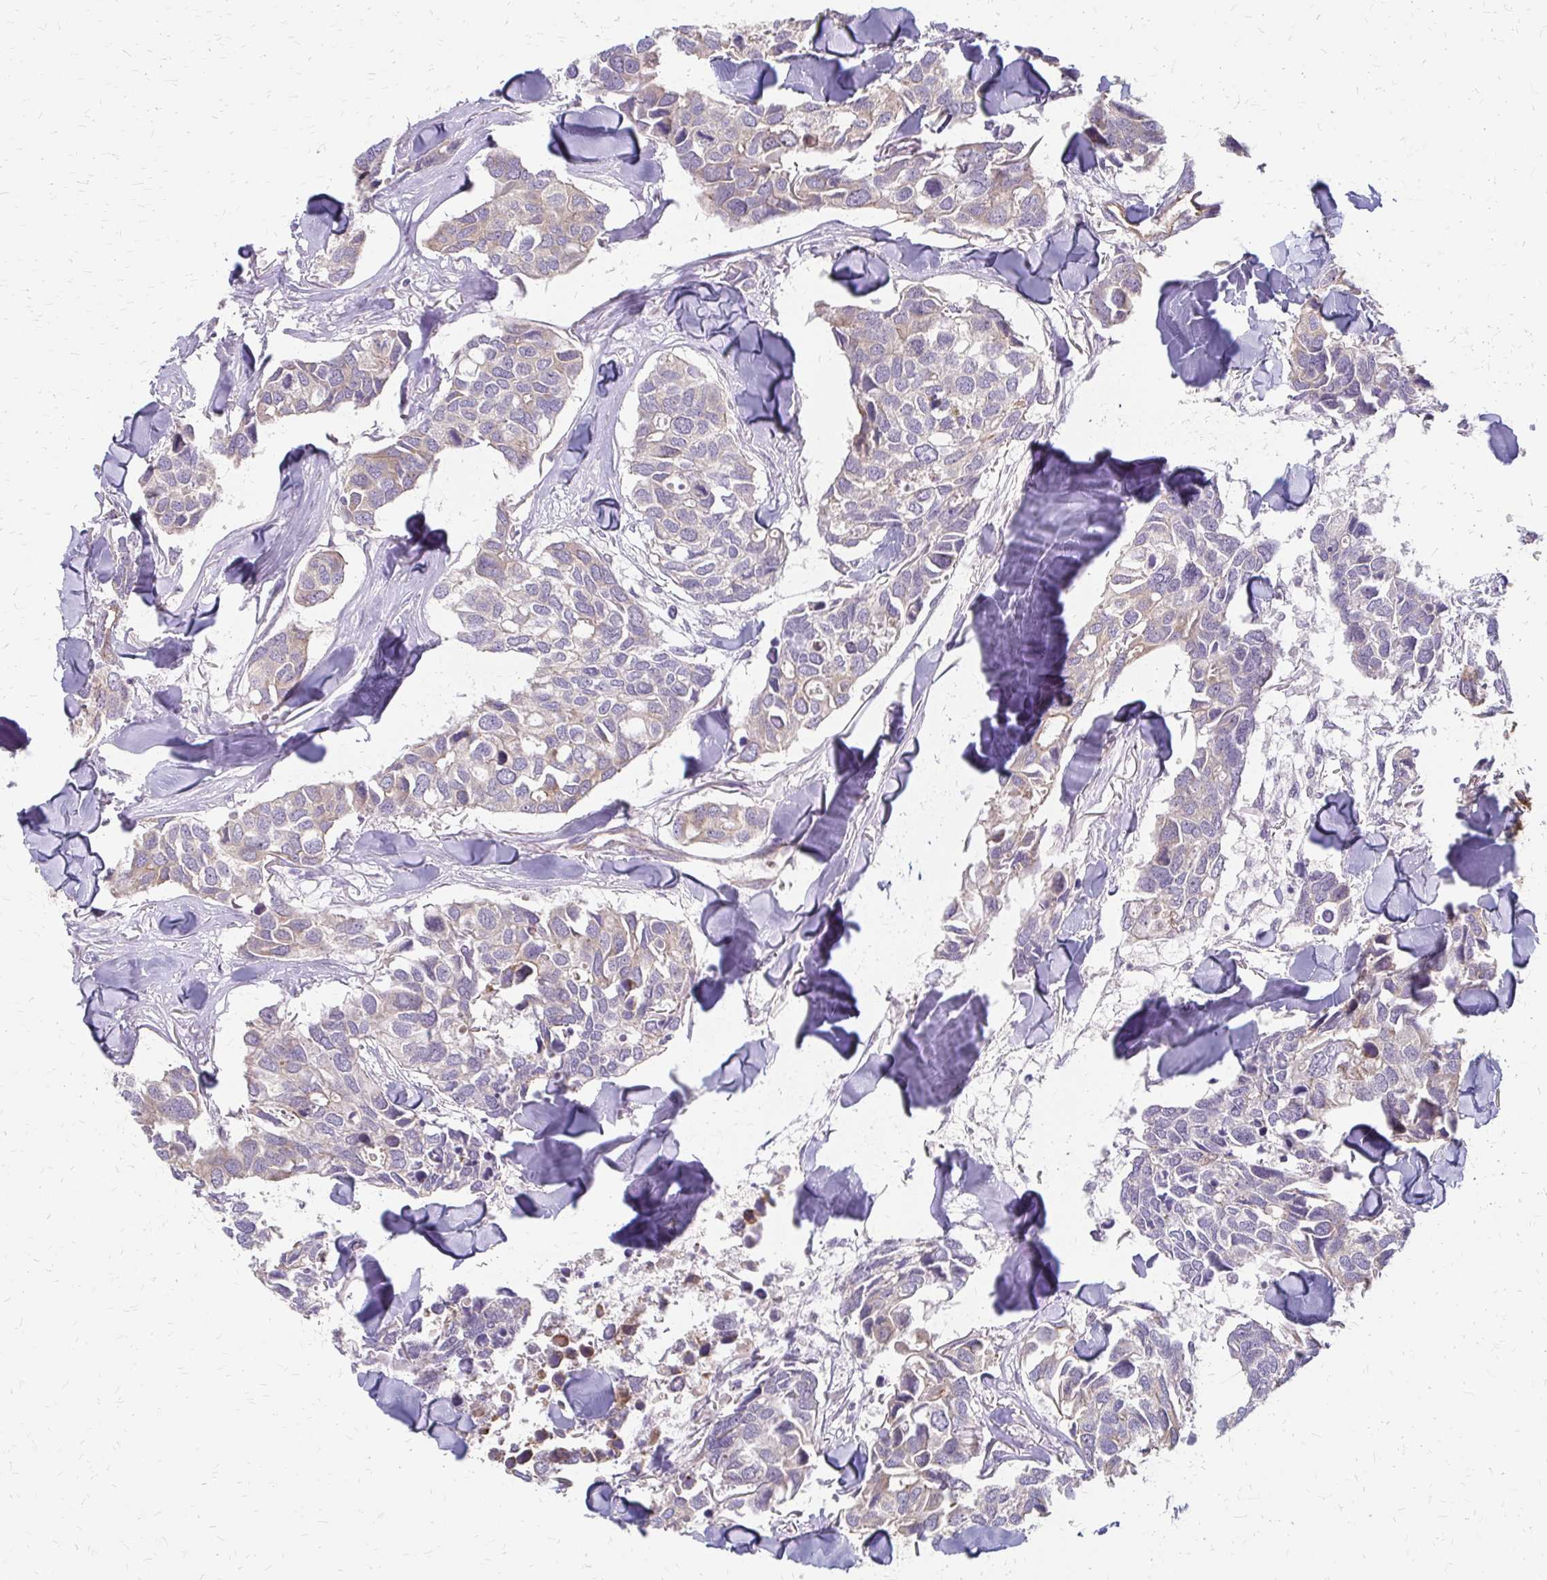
{"staining": {"intensity": "weak", "quantity": "<25%", "location": "cytoplasmic/membranous"}, "tissue": "breast cancer", "cell_type": "Tumor cells", "image_type": "cancer", "snomed": [{"axis": "morphology", "description": "Duct carcinoma"}, {"axis": "topography", "description": "Breast"}], "caption": "Tumor cells are negative for protein expression in human breast invasive ductal carcinoma. The staining is performed using DAB brown chromogen with nuclei counter-stained in using hematoxylin.", "gene": "ZNF383", "patient": {"sex": "female", "age": 83}}